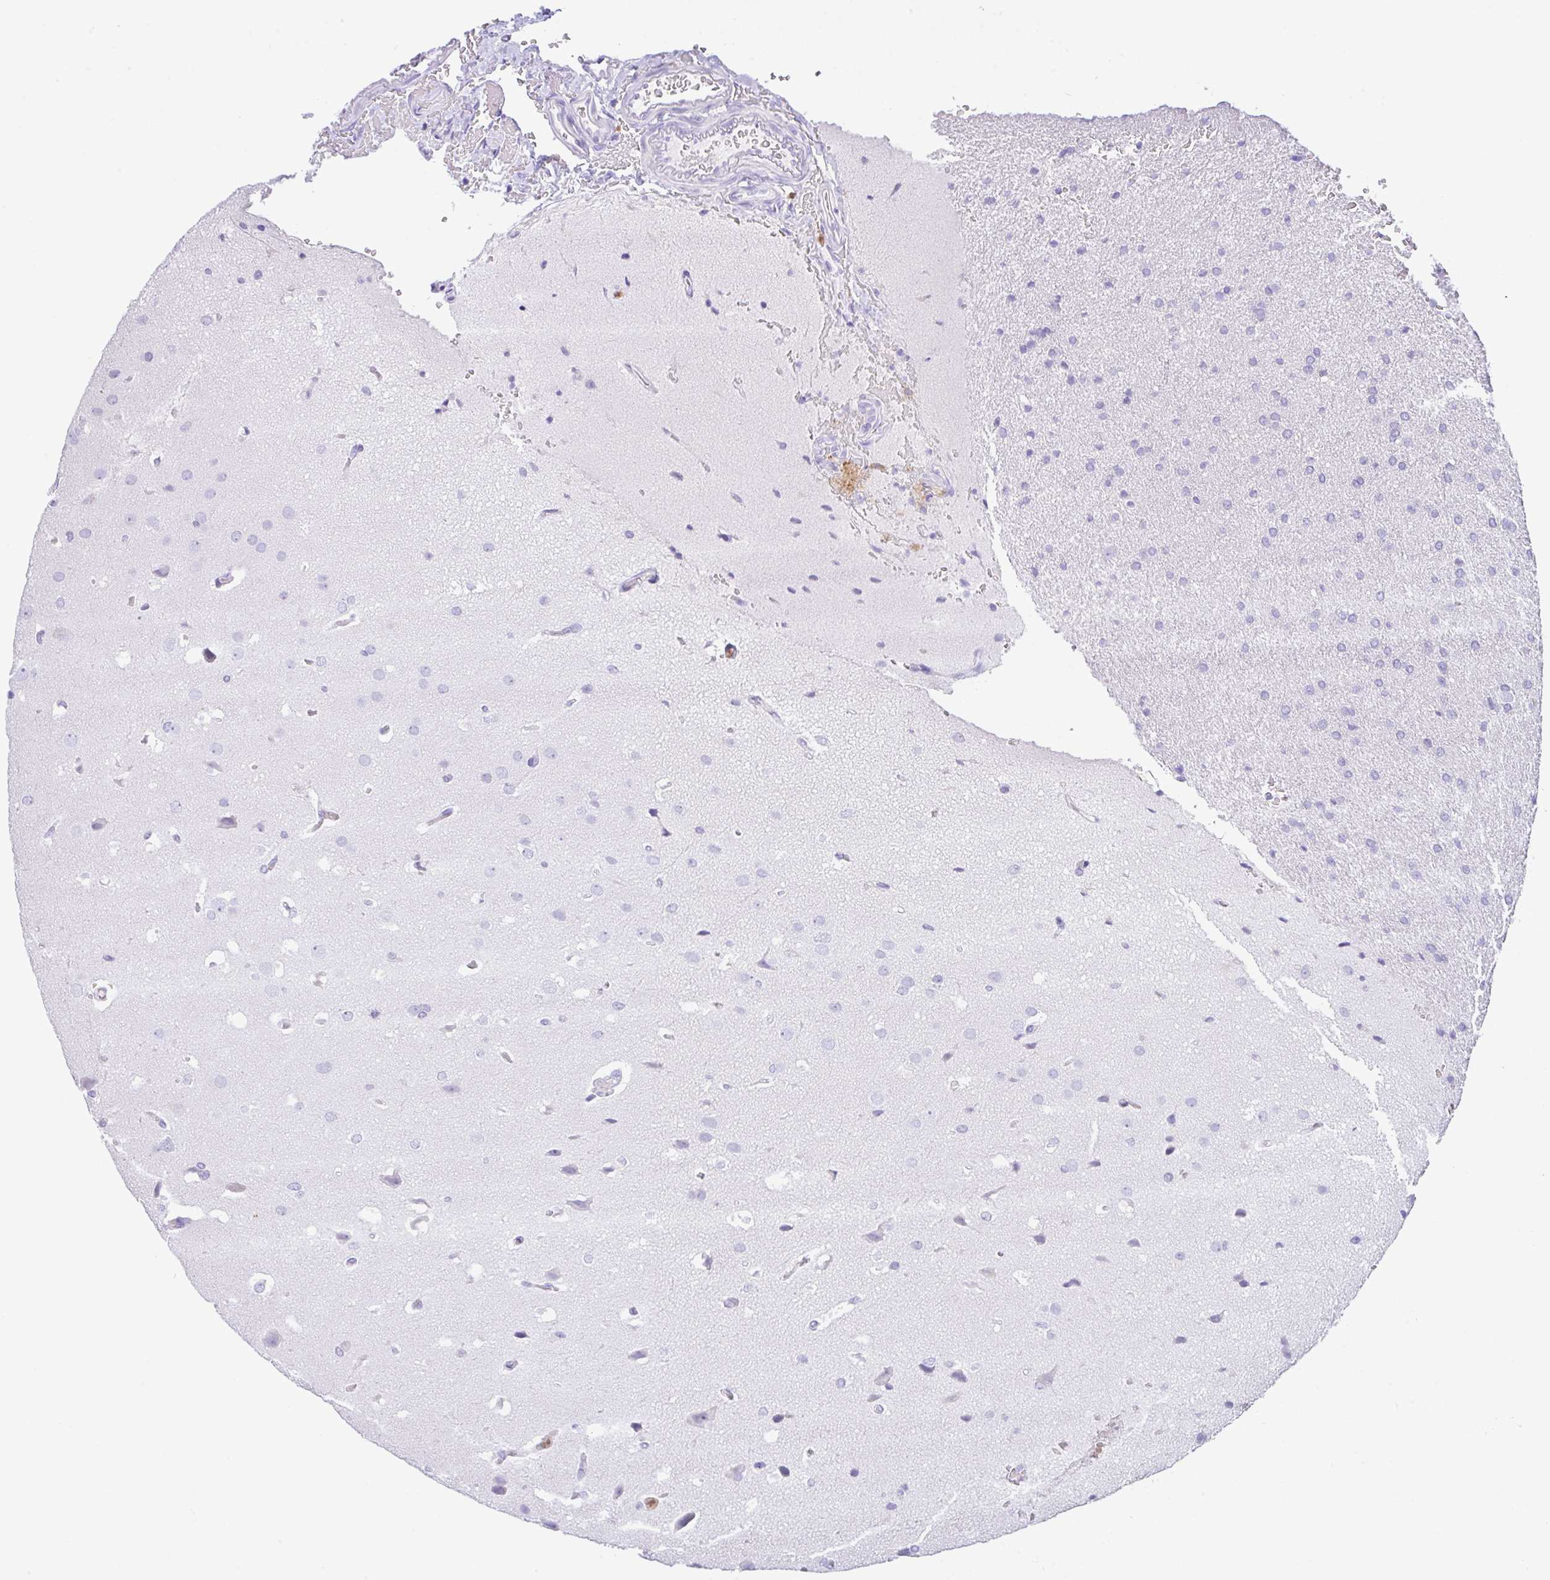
{"staining": {"intensity": "negative", "quantity": "none", "location": "none"}, "tissue": "glioma", "cell_type": "Tumor cells", "image_type": "cancer", "snomed": [{"axis": "morphology", "description": "Glioma, malignant, Low grade"}, {"axis": "topography", "description": "Brain"}], "caption": "Image shows no significant protein positivity in tumor cells of glioma.", "gene": "NCF1", "patient": {"sex": "female", "age": 33}}